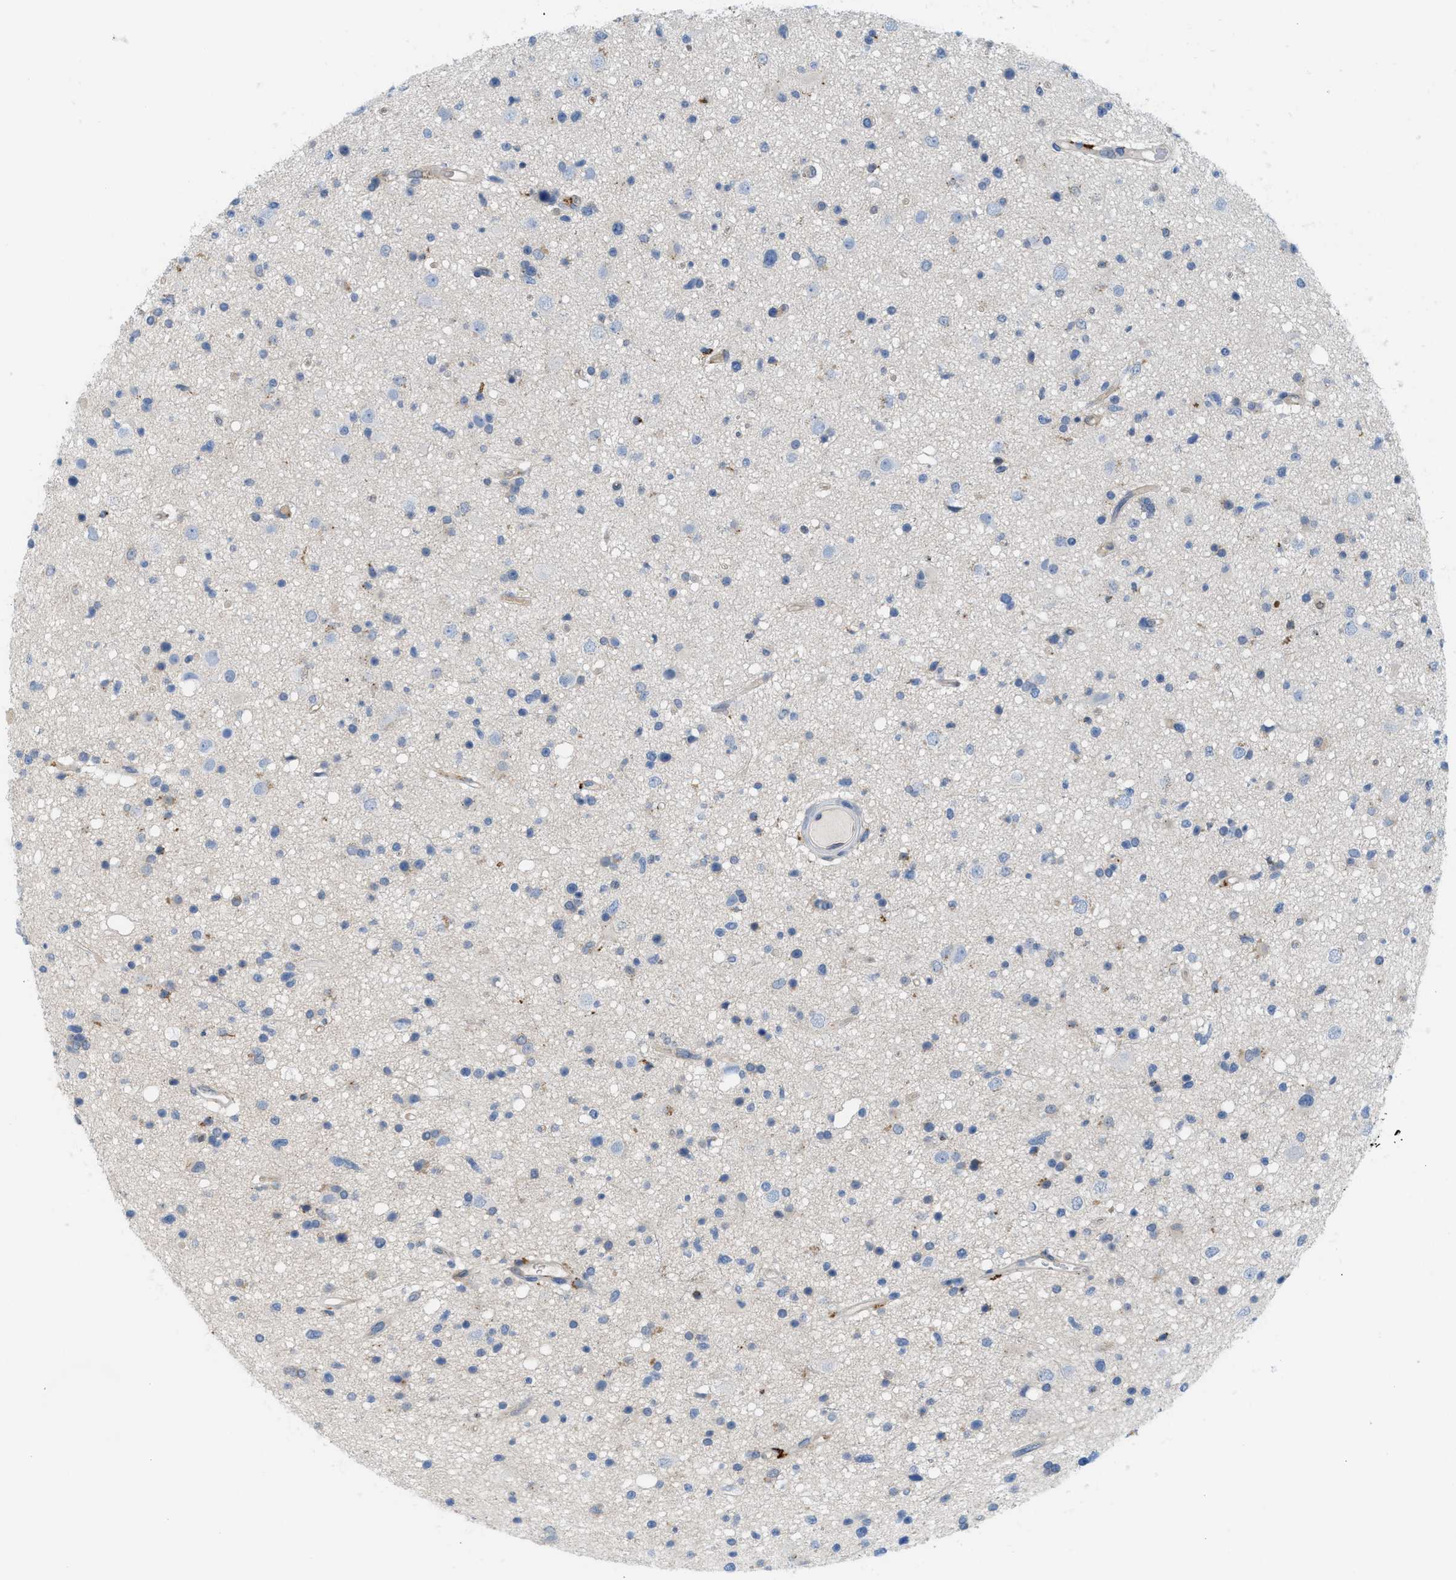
{"staining": {"intensity": "negative", "quantity": "none", "location": "none"}, "tissue": "glioma", "cell_type": "Tumor cells", "image_type": "cancer", "snomed": [{"axis": "morphology", "description": "Glioma, malignant, High grade"}, {"axis": "topography", "description": "Brain"}], "caption": "Immunohistochemistry photomicrograph of human high-grade glioma (malignant) stained for a protein (brown), which shows no staining in tumor cells. (DAB immunohistochemistry (IHC) visualized using brightfield microscopy, high magnification).", "gene": "CSTB", "patient": {"sex": "male", "age": 33}}